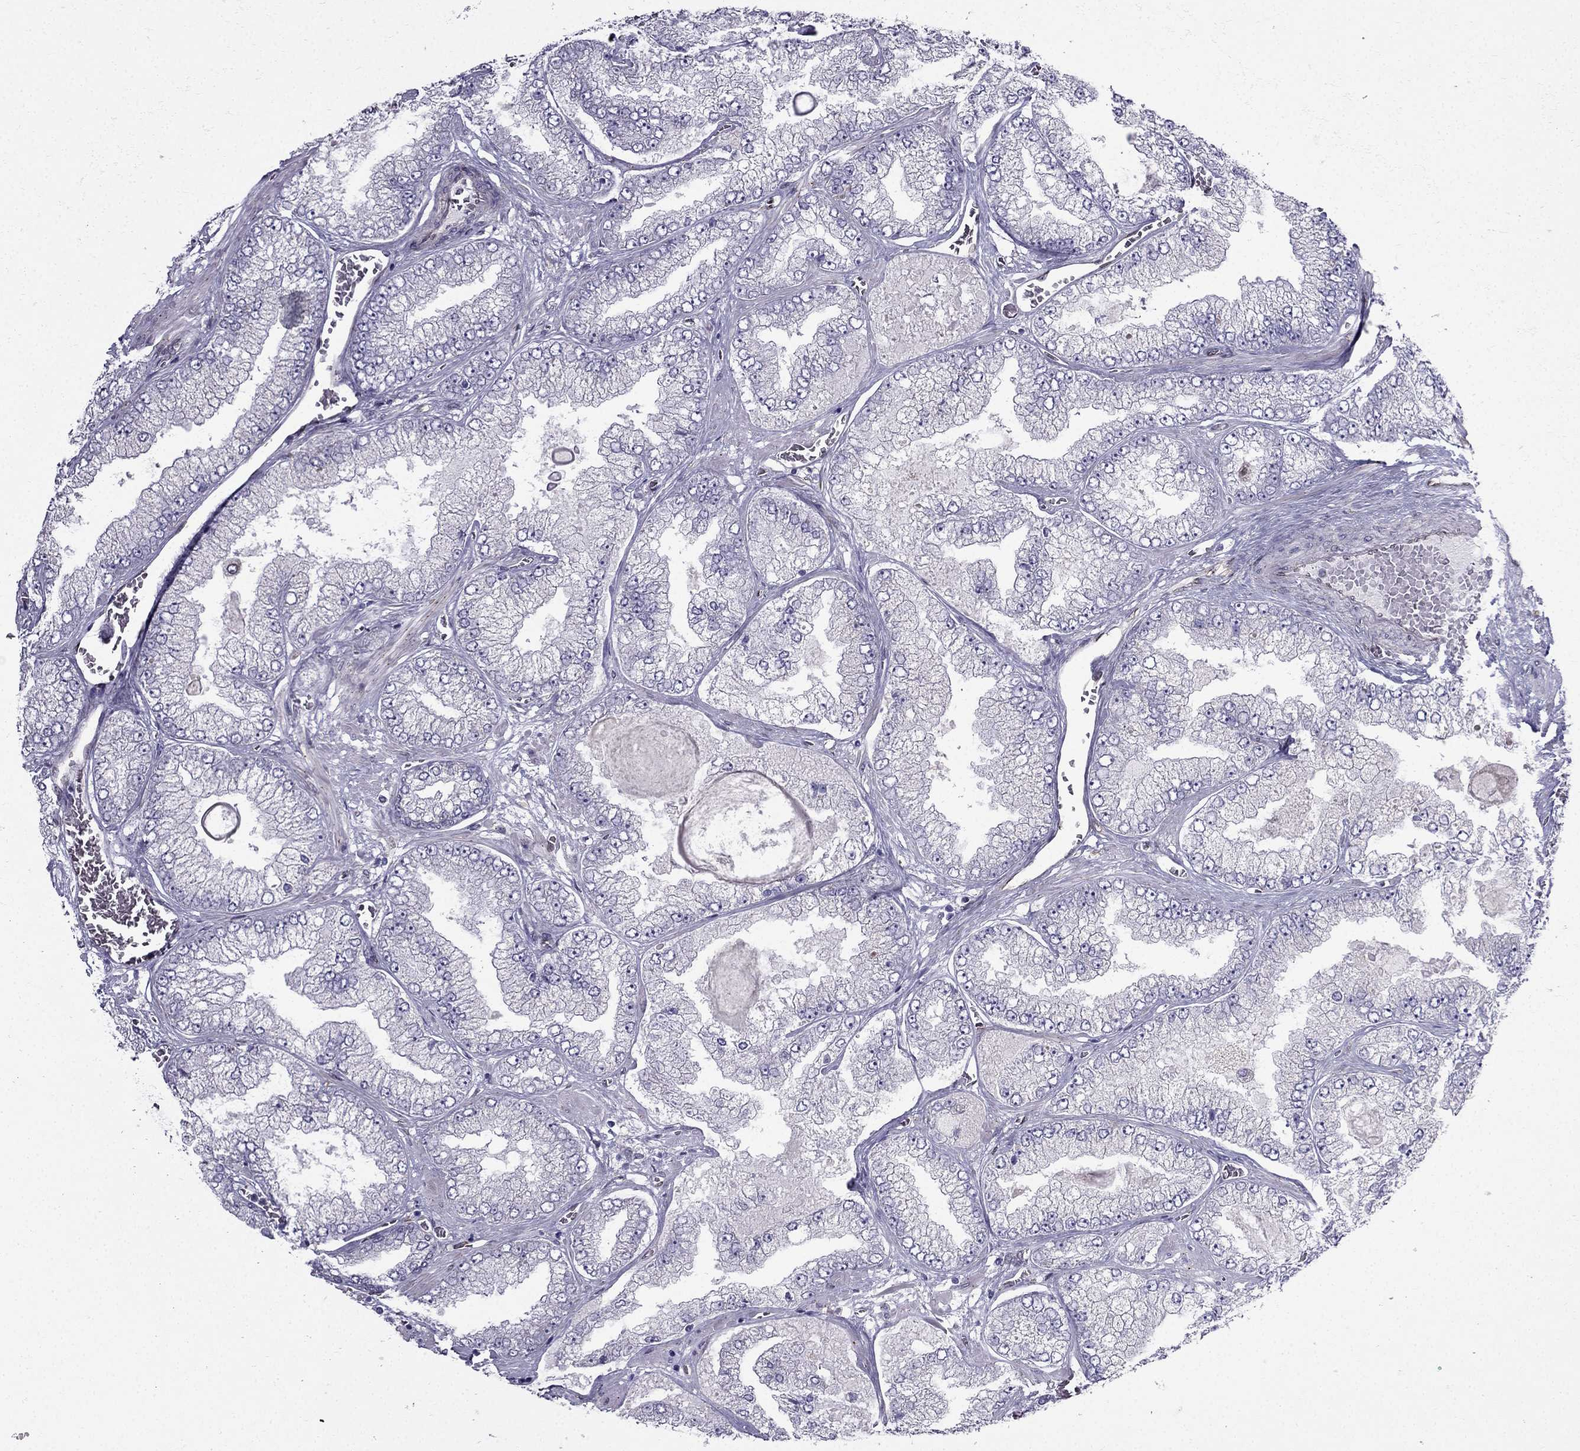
{"staining": {"intensity": "negative", "quantity": "none", "location": "none"}, "tissue": "prostate cancer", "cell_type": "Tumor cells", "image_type": "cancer", "snomed": [{"axis": "morphology", "description": "Adenocarcinoma, Low grade"}, {"axis": "topography", "description": "Prostate"}], "caption": "This is an immunohistochemistry (IHC) micrograph of prostate cancer (adenocarcinoma (low-grade)). There is no positivity in tumor cells.", "gene": "IKBIP", "patient": {"sex": "male", "age": 57}}